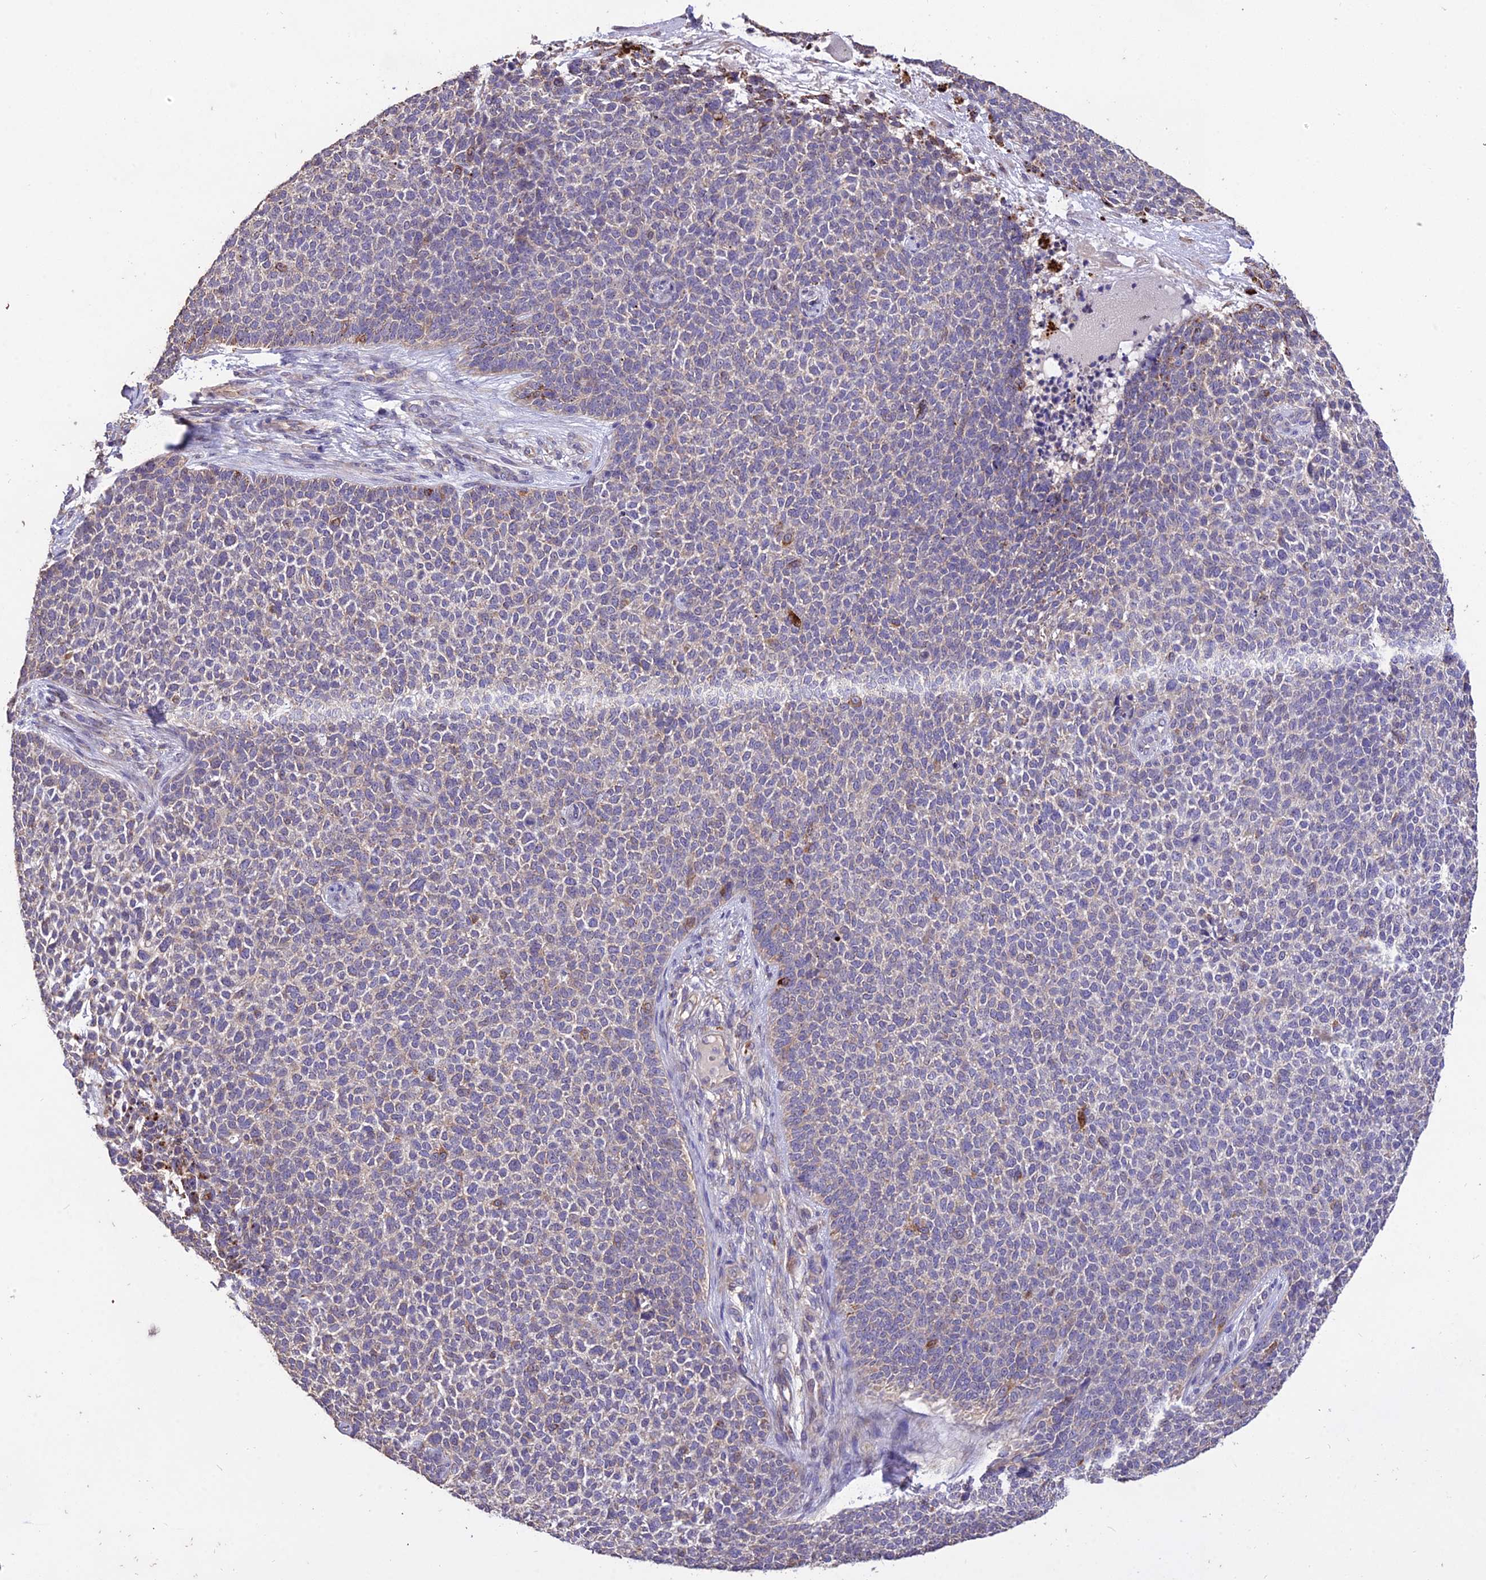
{"staining": {"intensity": "weak", "quantity": "25%-75%", "location": "cytoplasmic/membranous"}, "tissue": "skin cancer", "cell_type": "Tumor cells", "image_type": "cancer", "snomed": [{"axis": "morphology", "description": "Basal cell carcinoma"}, {"axis": "topography", "description": "Skin"}], "caption": "Approximately 25%-75% of tumor cells in human skin cancer demonstrate weak cytoplasmic/membranous protein expression as visualized by brown immunohistochemical staining.", "gene": "SDHD", "patient": {"sex": "female", "age": 84}}